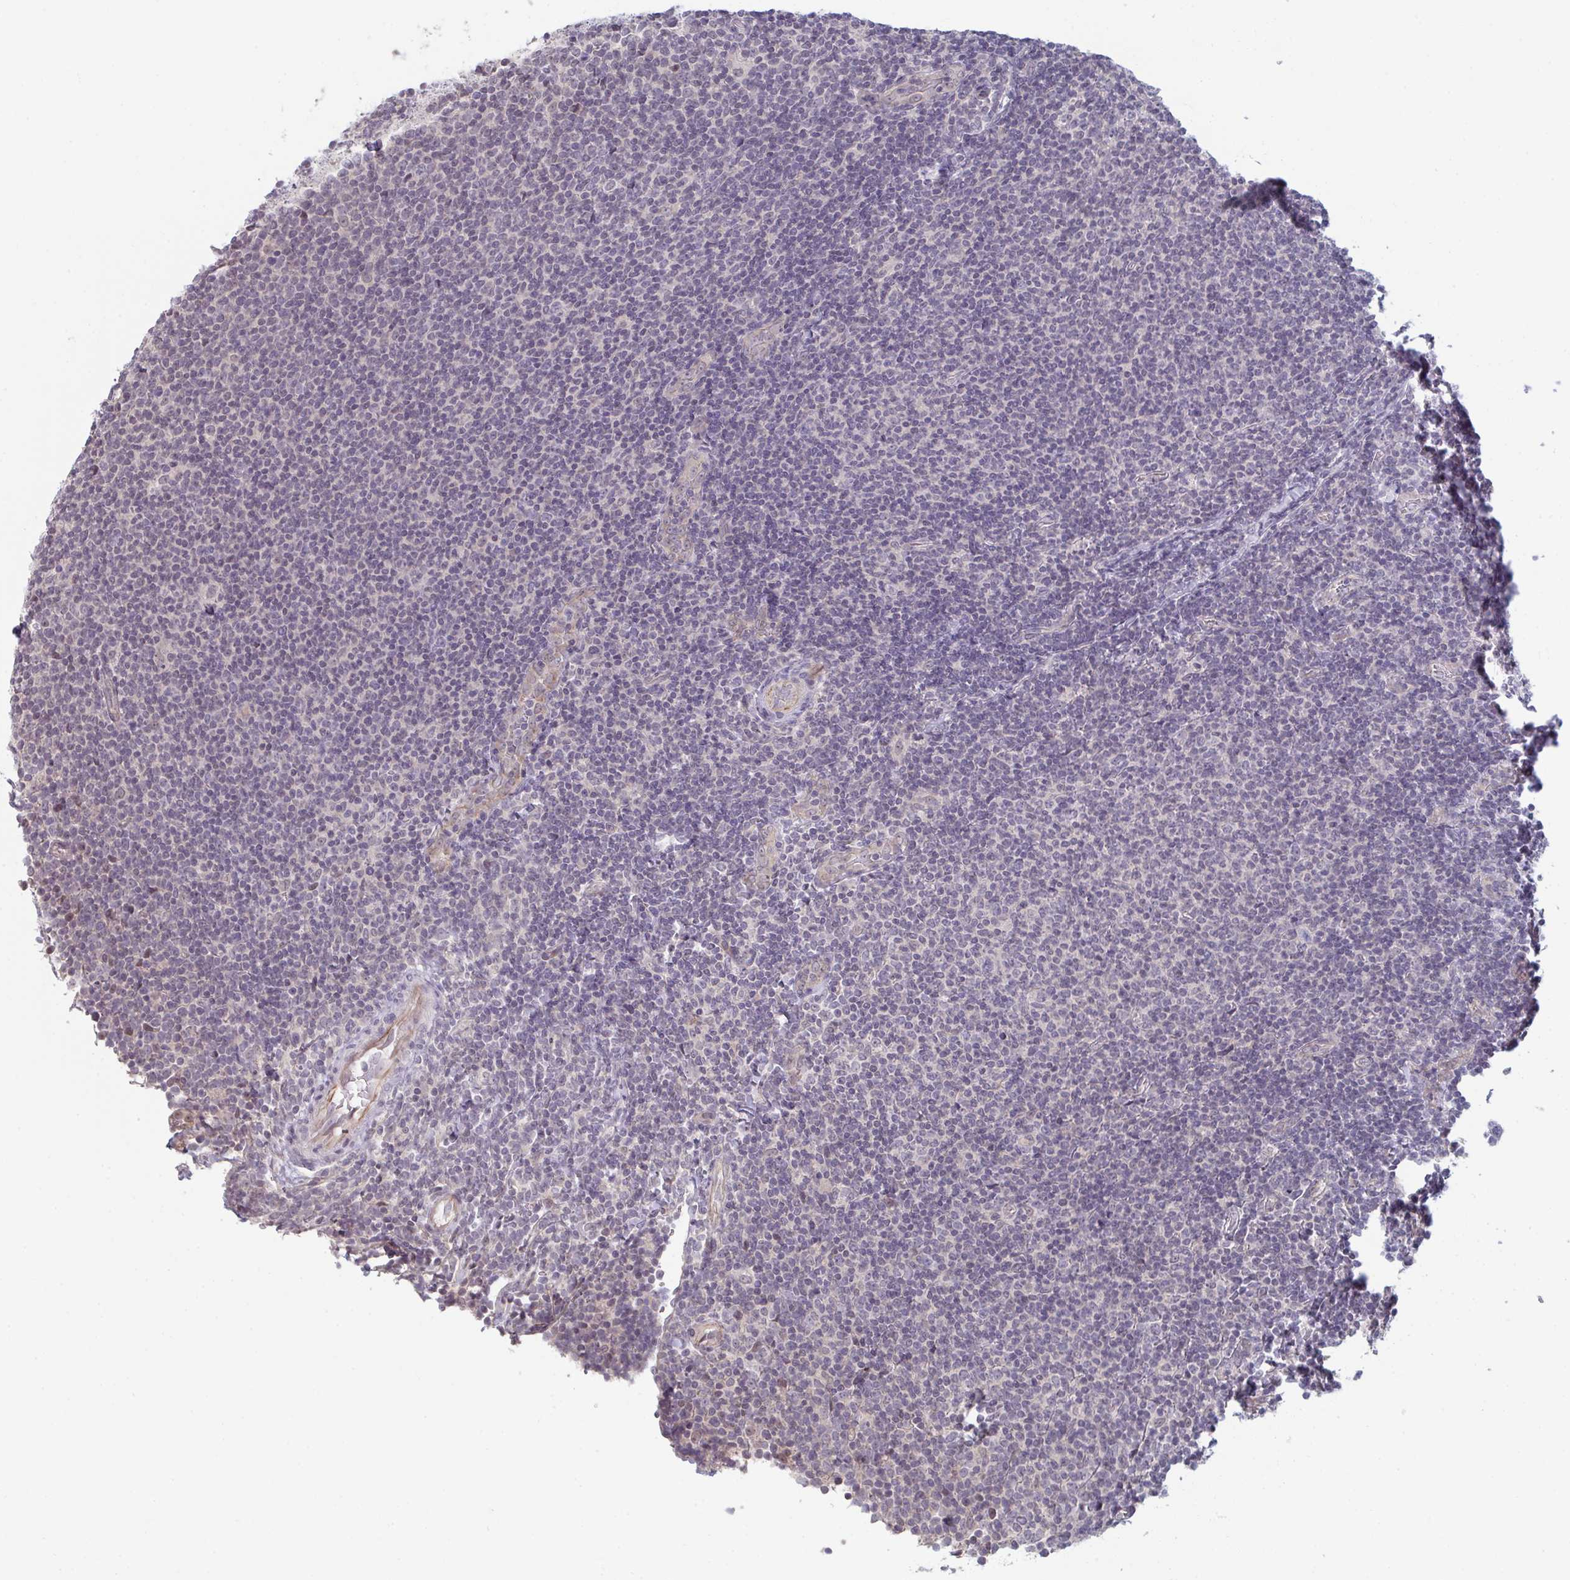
{"staining": {"intensity": "negative", "quantity": "none", "location": "none"}, "tissue": "lymphoma", "cell_type": "Tumor cells", "image_type": "cancer", "snomed": [{"axis": "morphology", "description": "Malignant lymphoma, non-Hodgkin's type, Low grade"}, {"axis": "topography", "description": "Lymph node"}], "caption": "DAB immunohistochemical staining of lymphoma exhibits no significant staining in tumor cells.", "gene": "ZNF214", "patient": {"sex": "male", "age": 52}}